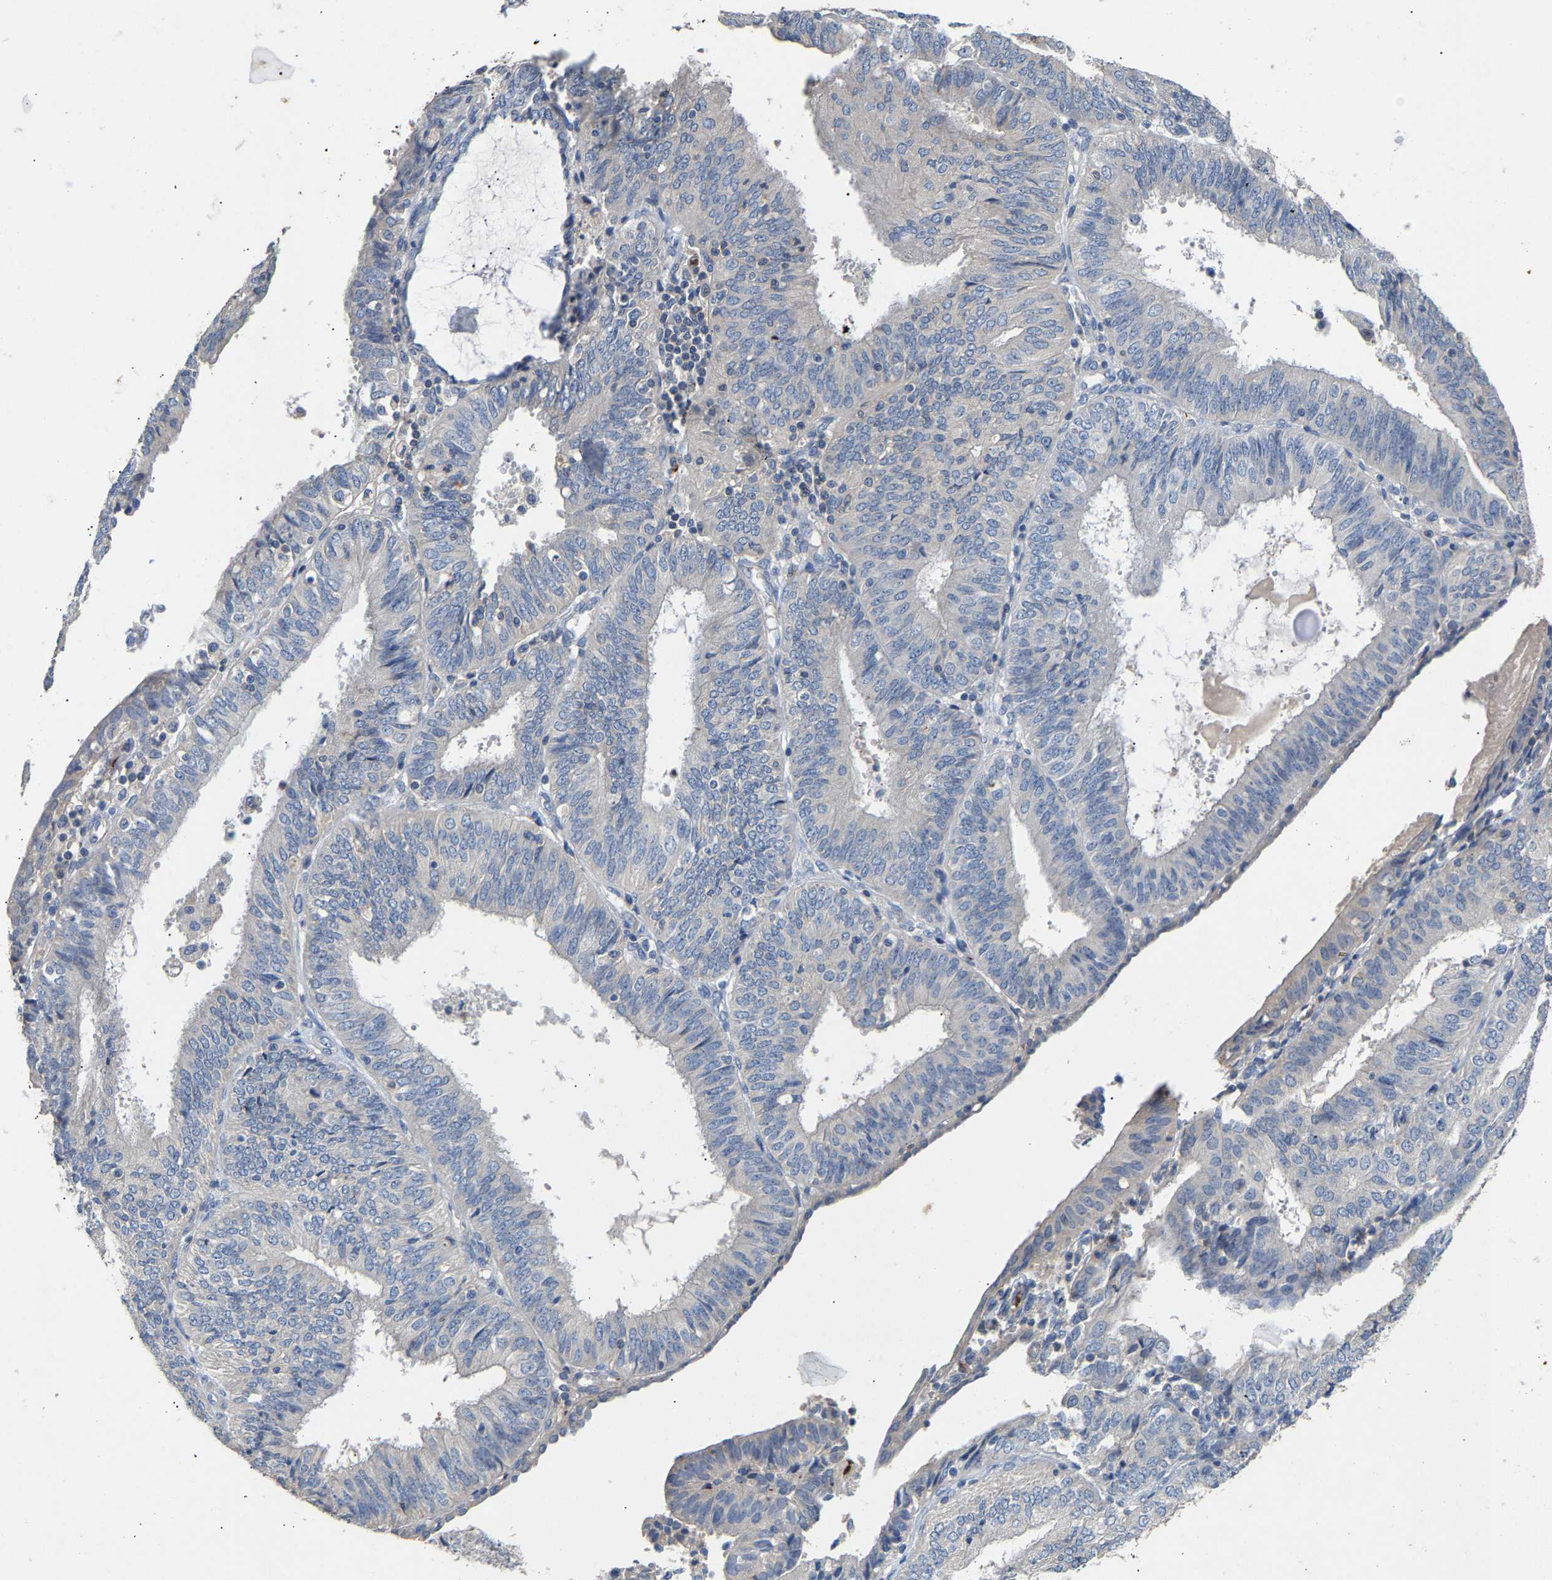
{"staining": {"intensity": "negative", "quantity": "none", "location": "none"}, "tissue": "endometrial cancer", "cell_type": "Tumor cells", "image_type": "cancer", "snomed": [{"axis": "morphology", "description": "Adenocarcinoma, NOS"}, {"axis": "topography", "description": "Endometrium"}], "caption": "This histopathology image is of endometrial cancer stained with IHC to label a protein in brown with the nuclei are counter-stained blue. There is no positivity in tumor cells.", "gene": "CCDC171", "patient": {"sex": "female", "age": 58}}